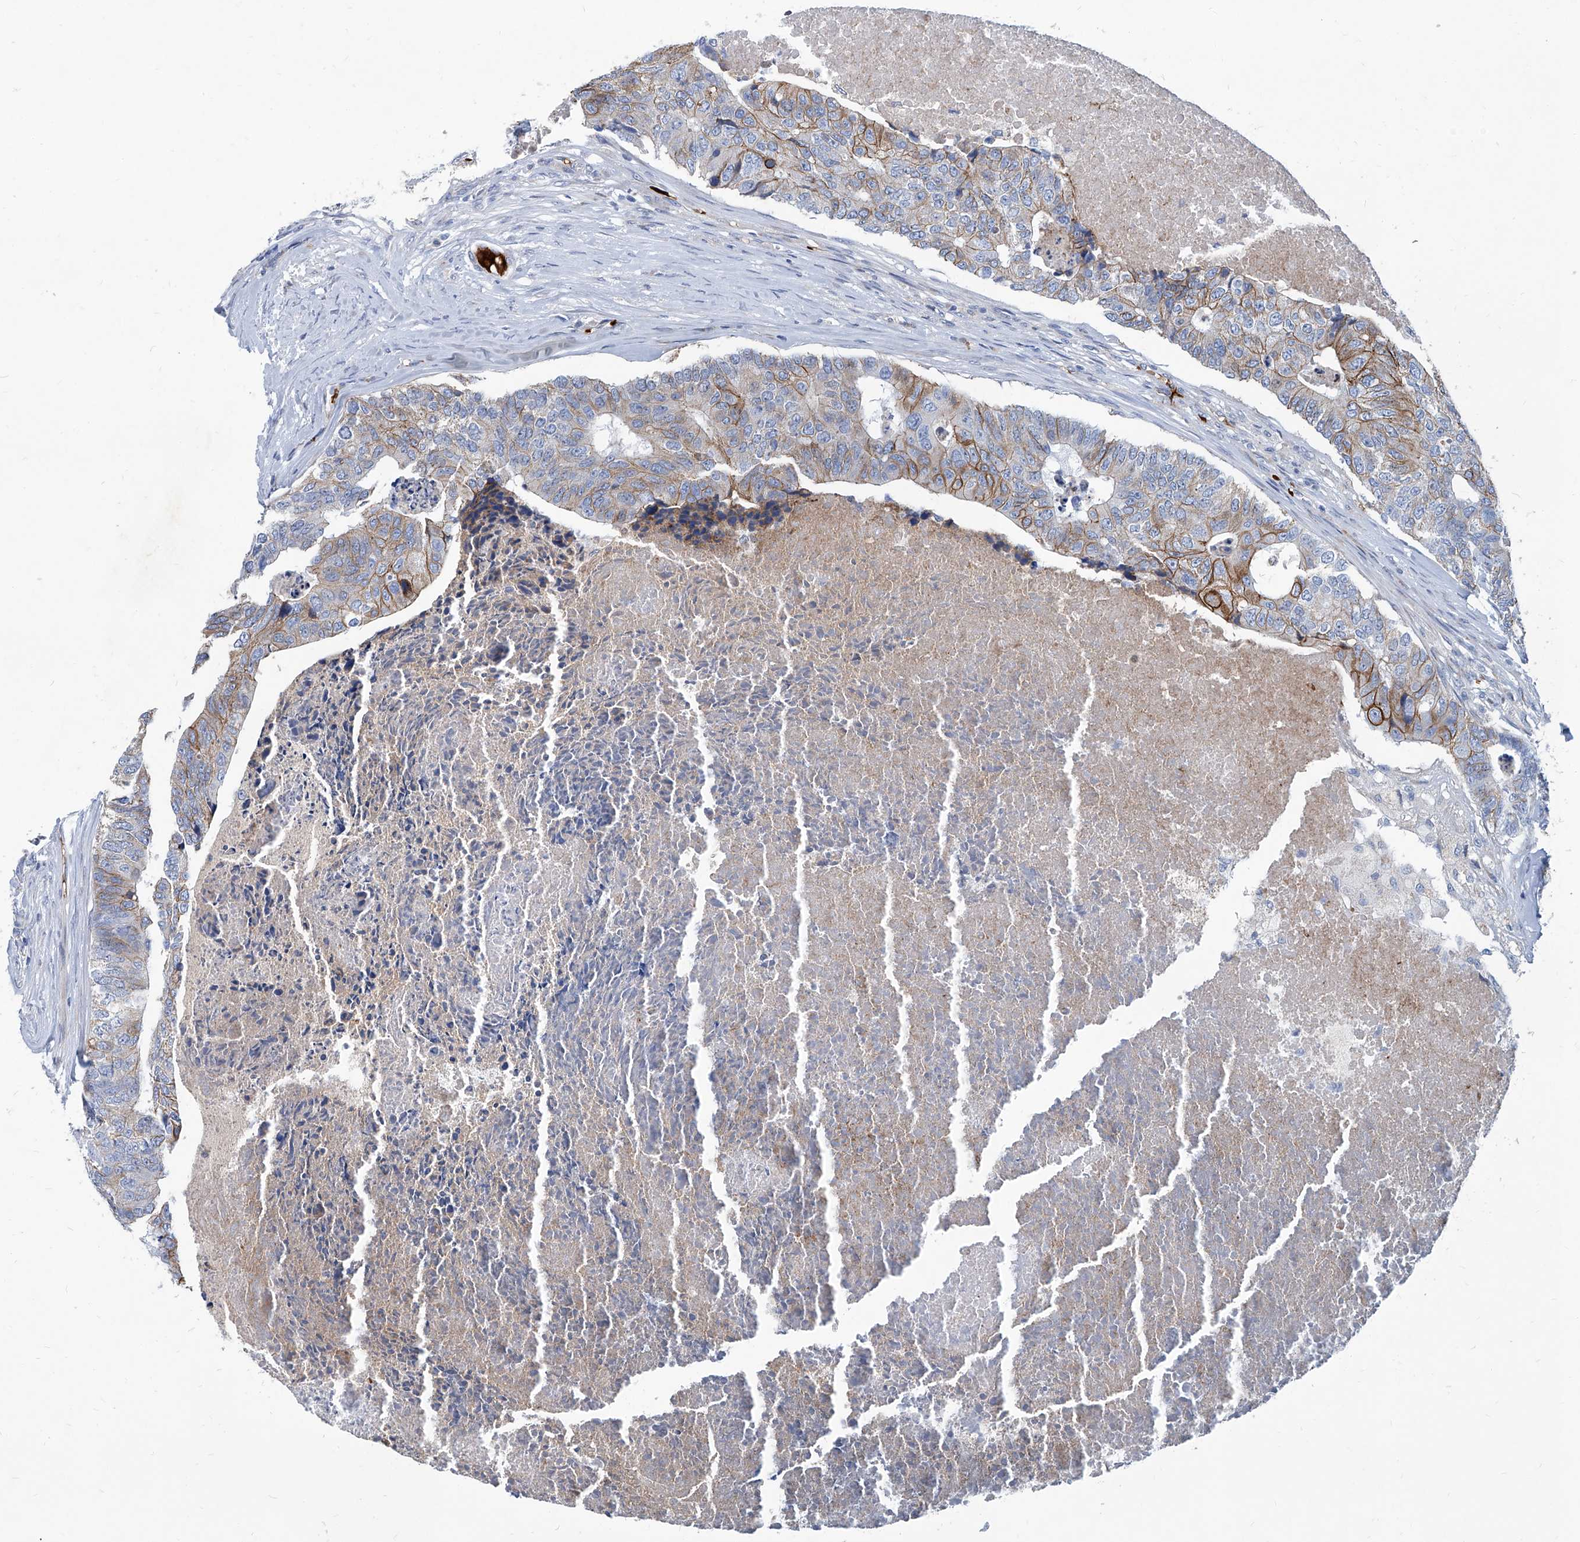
{"staining": {"intensity": "moderate", "quantity": "25%-75%", "location": "cytoplasmic/membranous"}, "tissue": "colorectal cancer", "cell_type": "Tumor cells", "image_type": "cancer", "snomed": [{"axis": "morphology", "description": "Adenocarcinoma, NOS"}, {"axis": "topography", "description": "Colon"}], "caption": "Immunohistochemical staining of human colorectal cancer (adenocarcinoma) demonstrates medium levels of moderate cytoplasmic/membranous protein expression in about 25%-75% of tumor cells.", "gene": "FPR2", "patient": {"sex": "female", "age": 67}}